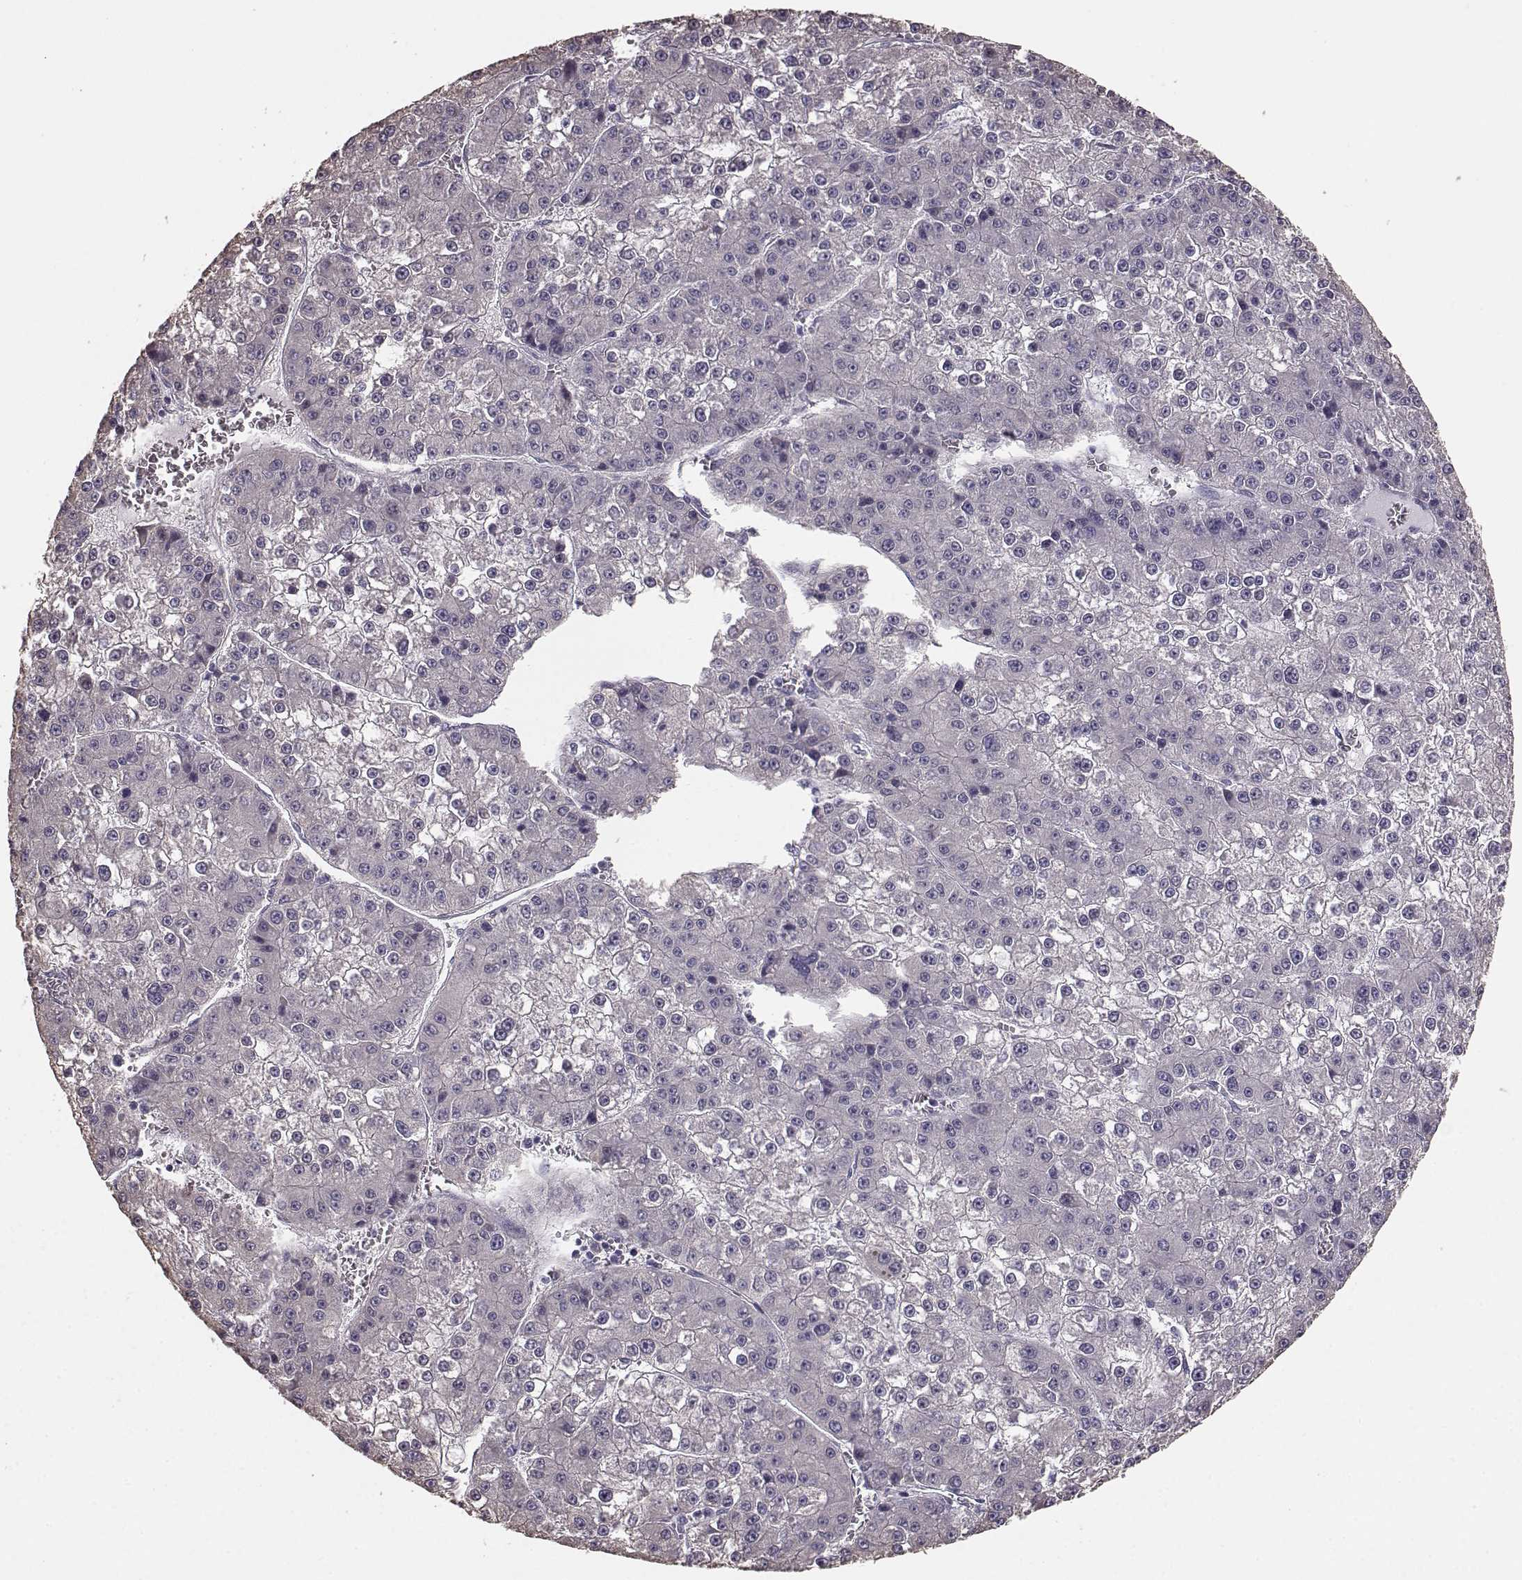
{"staining": {"intensity": "negative", "quantity": "none", "location": "none"}, "tissue": "liver cancer", "cell_type": "Tumor cells", "image_type": "cancer", "snomed": [{"axis": "morphology", "description": "Carcinoma, Hepatocellular, NOS"}, {"axis": "topography", "description": "Liver"}], "caption": "Protein analysis of liver hepatocellular carcinoma displays no significant expression in tumor cells. (IHC, brightfield microscopy, high magnification).", "gene": "GPR50", "patient": {"sex": "female", "age": 73}}